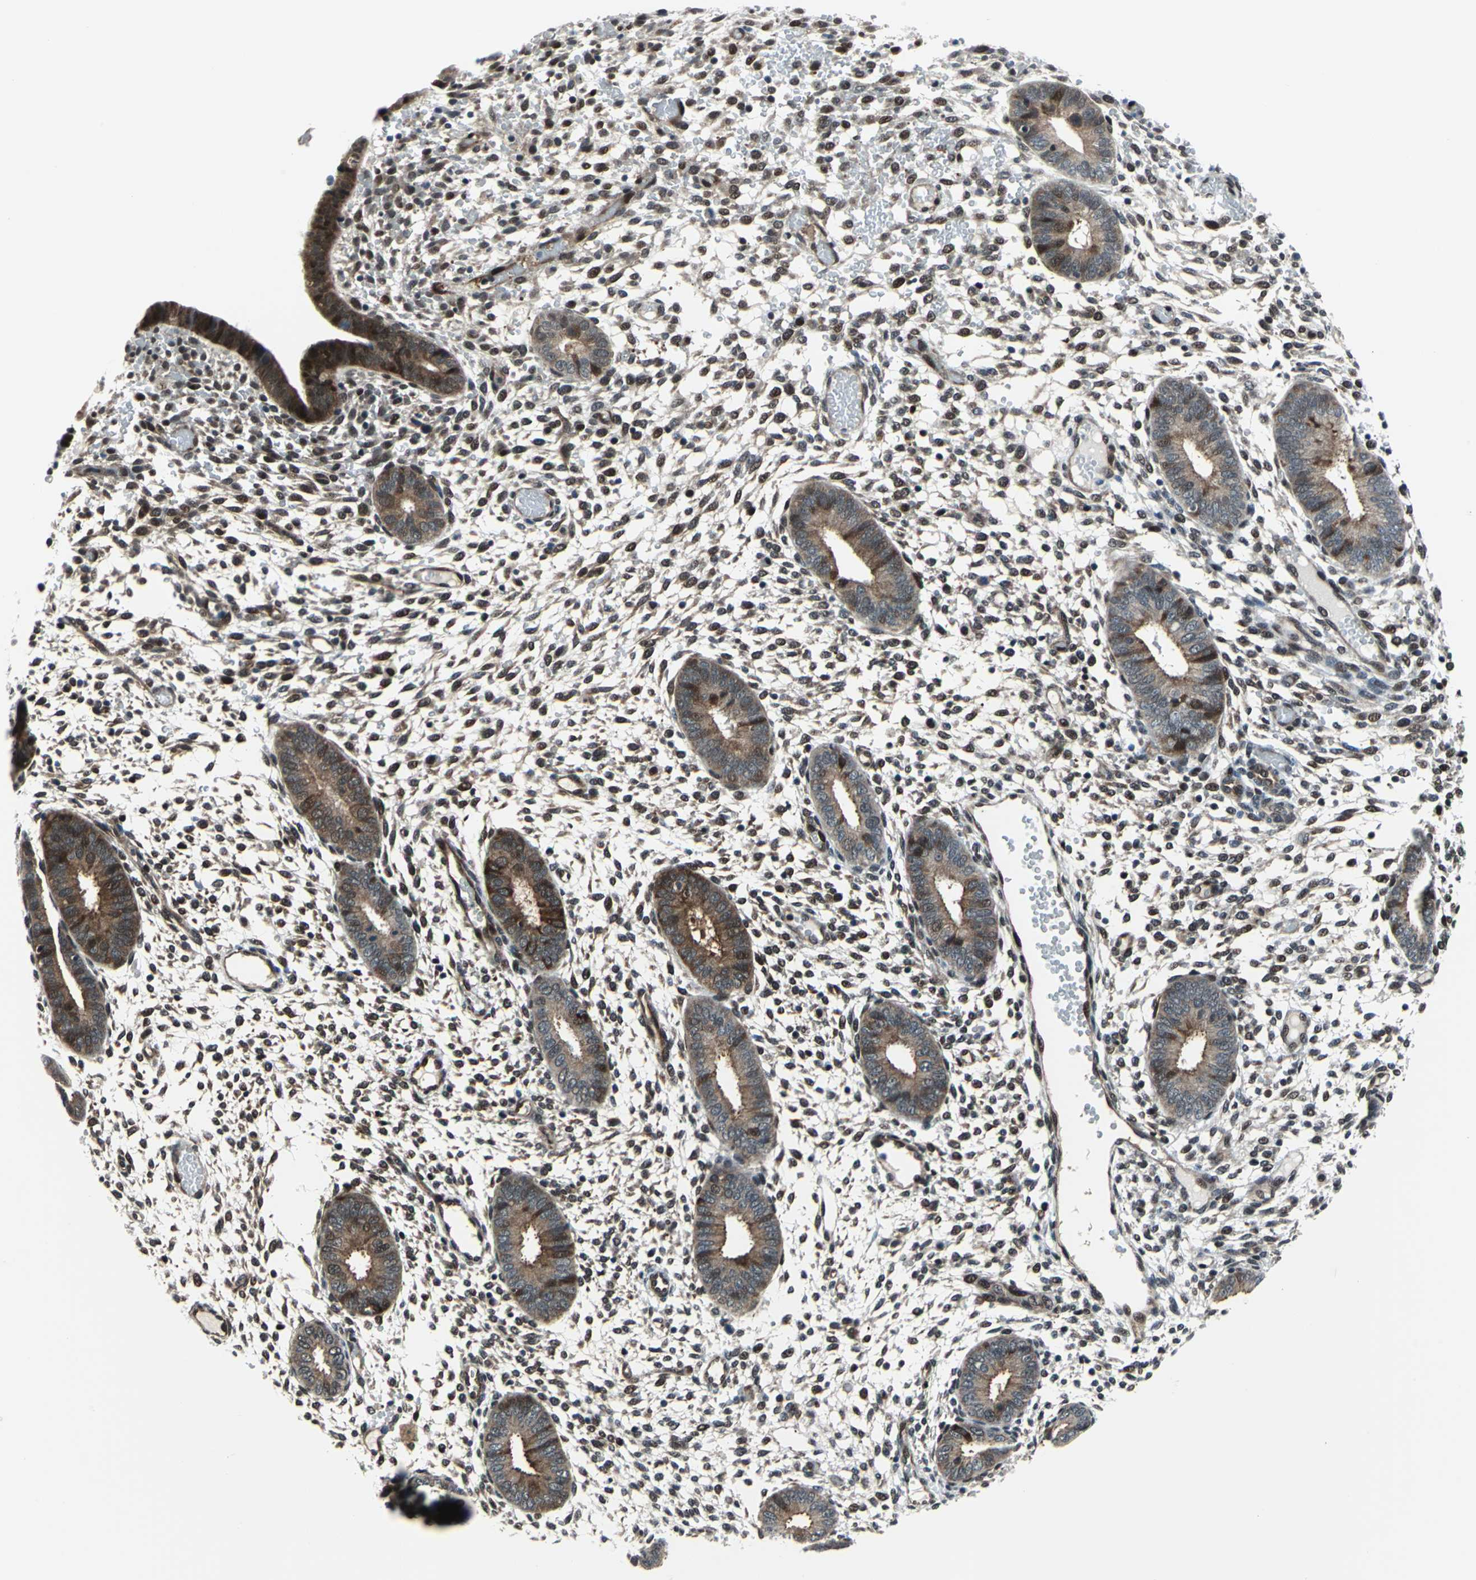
{"staining": {"intensity": "moderate", "quantity": "25%-75%", "location": "nuclear"}, "tissue": "endometrium", "cell_type": "Cells in endometrial stroma", "image_type": "normal", "snomed": [{"axis": "morphology", "description": "Normal tissue, NOS"}, {"axis": "topography", "description": "Endometrium"}], "caption": "Moderate nuclear staining for a protein is seen in about 25%-75% of cells in endometrial stroma of normal endometrium using immunohistochemistry.", "gene": "POLR3K", "patient": {"sex": "female", "age": 42}}